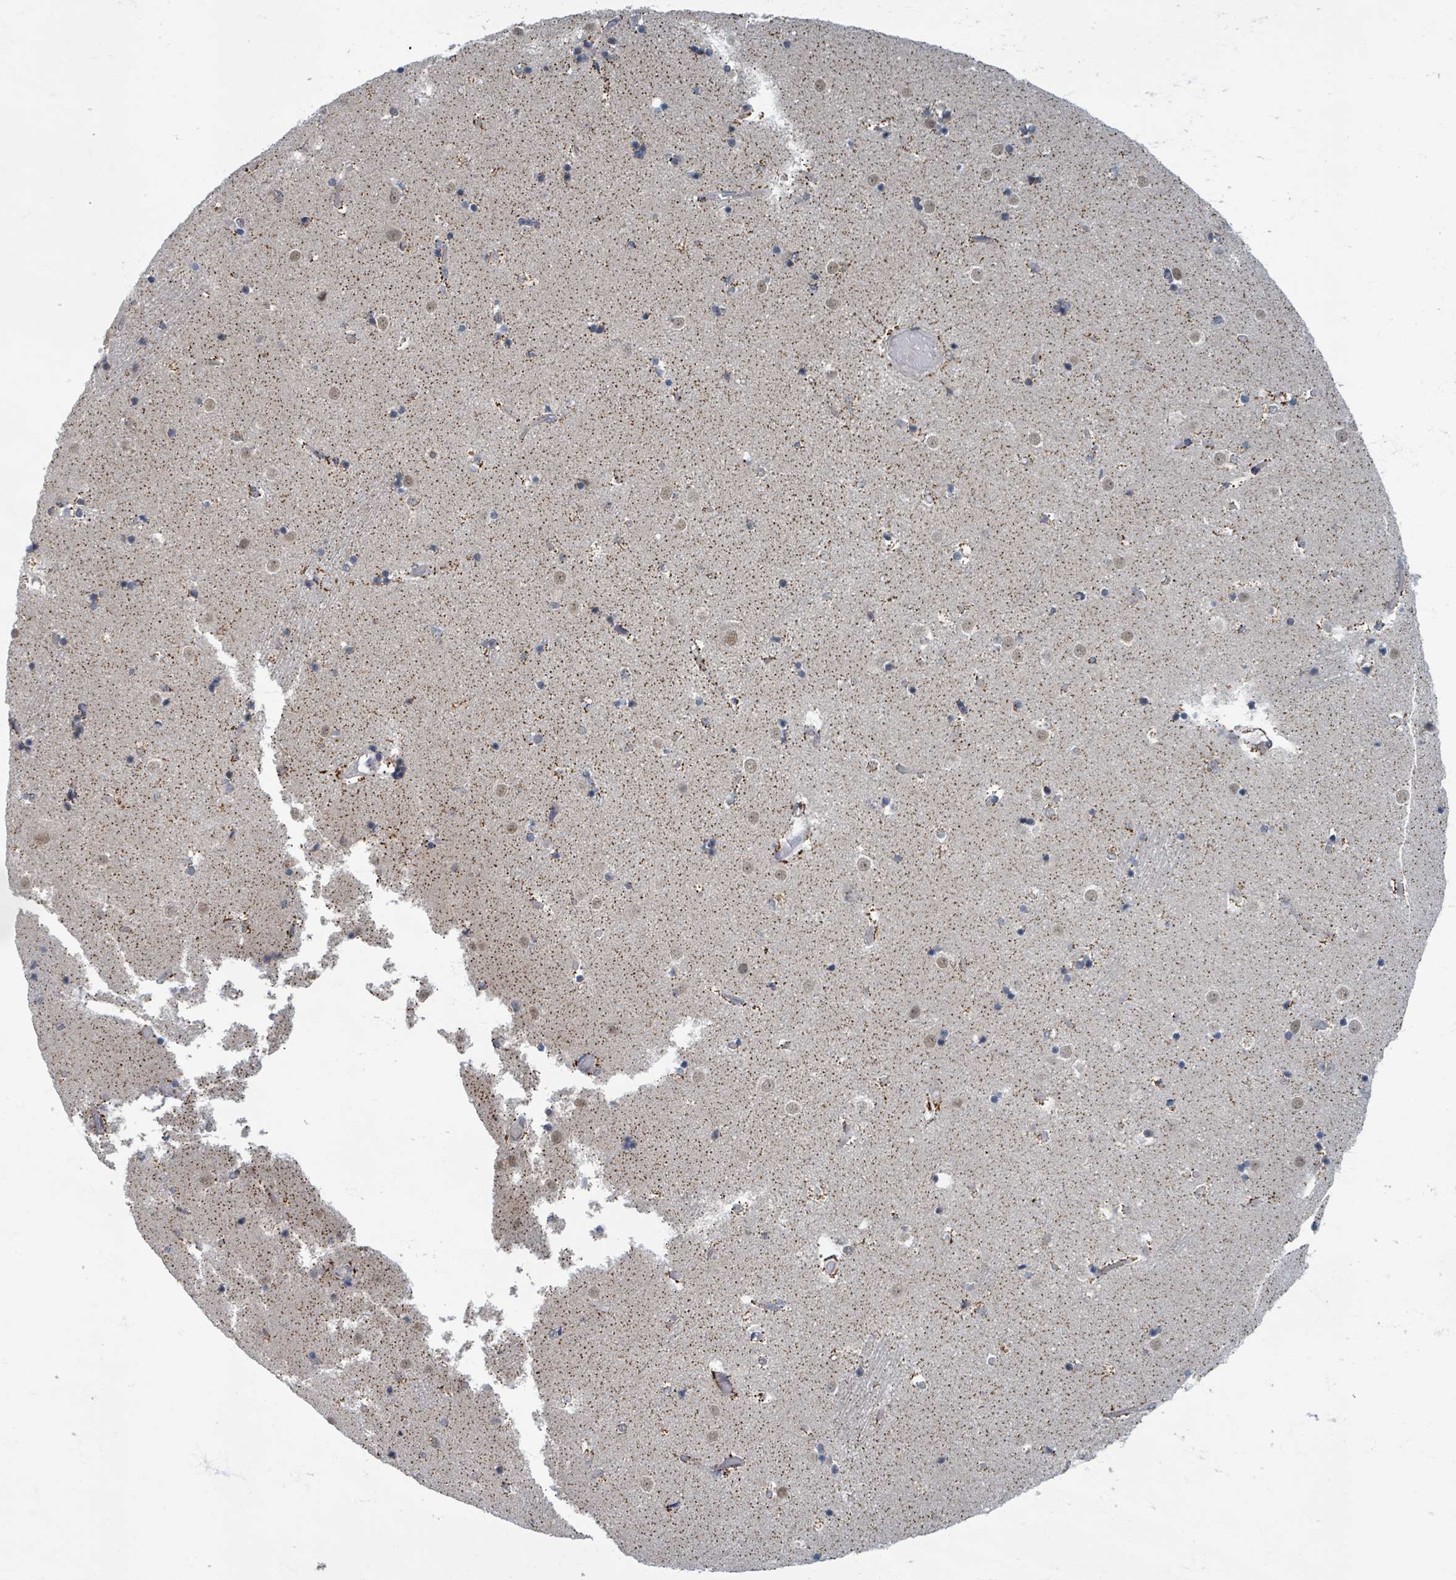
{"staining": {"intensity": "negative", "quantity": "none", "location": "none"}, "tissue": "caudate", "cell_type": "Glial cells", "image_type": "normal", "snomed": [{"axis": "morphology", "description": "Normal tissue, NOS"}, {"axis": "topography", "description": "Lateral ventricle wall"}], "caption": "Glial cells are negative for brown protein staining in normal caudate.", "gene": "INTS15", "patient": {"sex": "female", "age": 52}}